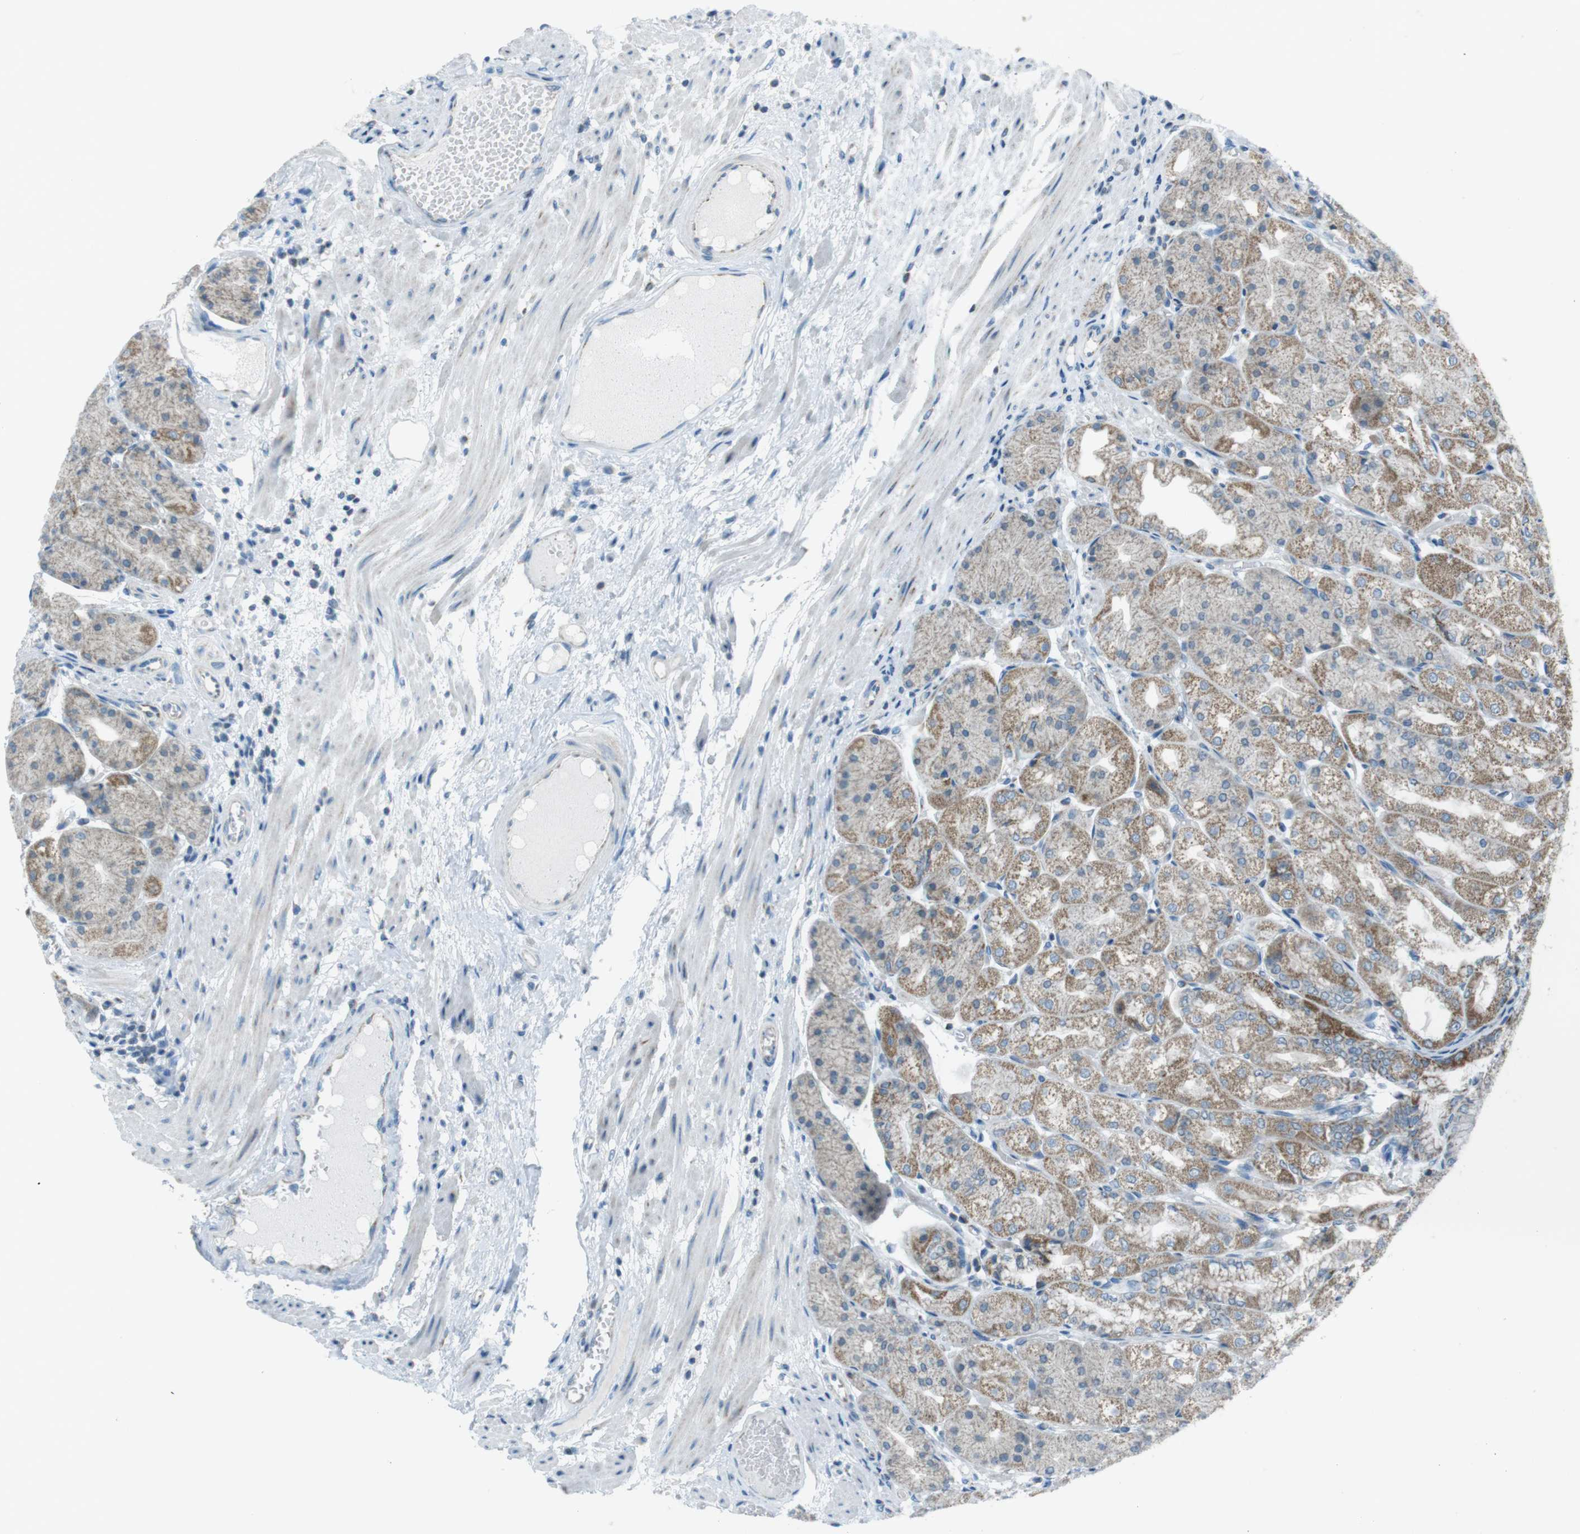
{"staining": {"intensity": "moderate", "quantity": "25%-75%", "location": "cytoplasmic/membranous"}, "tissue": "stomach", "cell_type": "Glandular cells", "image_type": "normal", "snomed": [{"axis": "morphology", "description": "Normal tissue, NOS"}, {"axis": "topography", "description": "Stomach, upper"}], "caption": "The immunohistochemical stain highlights moderate cytoplasmic/membranous staining in glandular cells of benign stomach. (brown staining indicates protein expression, while blue staining denotes nuclei).", "gene": "DNAJA3", "patient": {"sex": "male", "age": 72}}